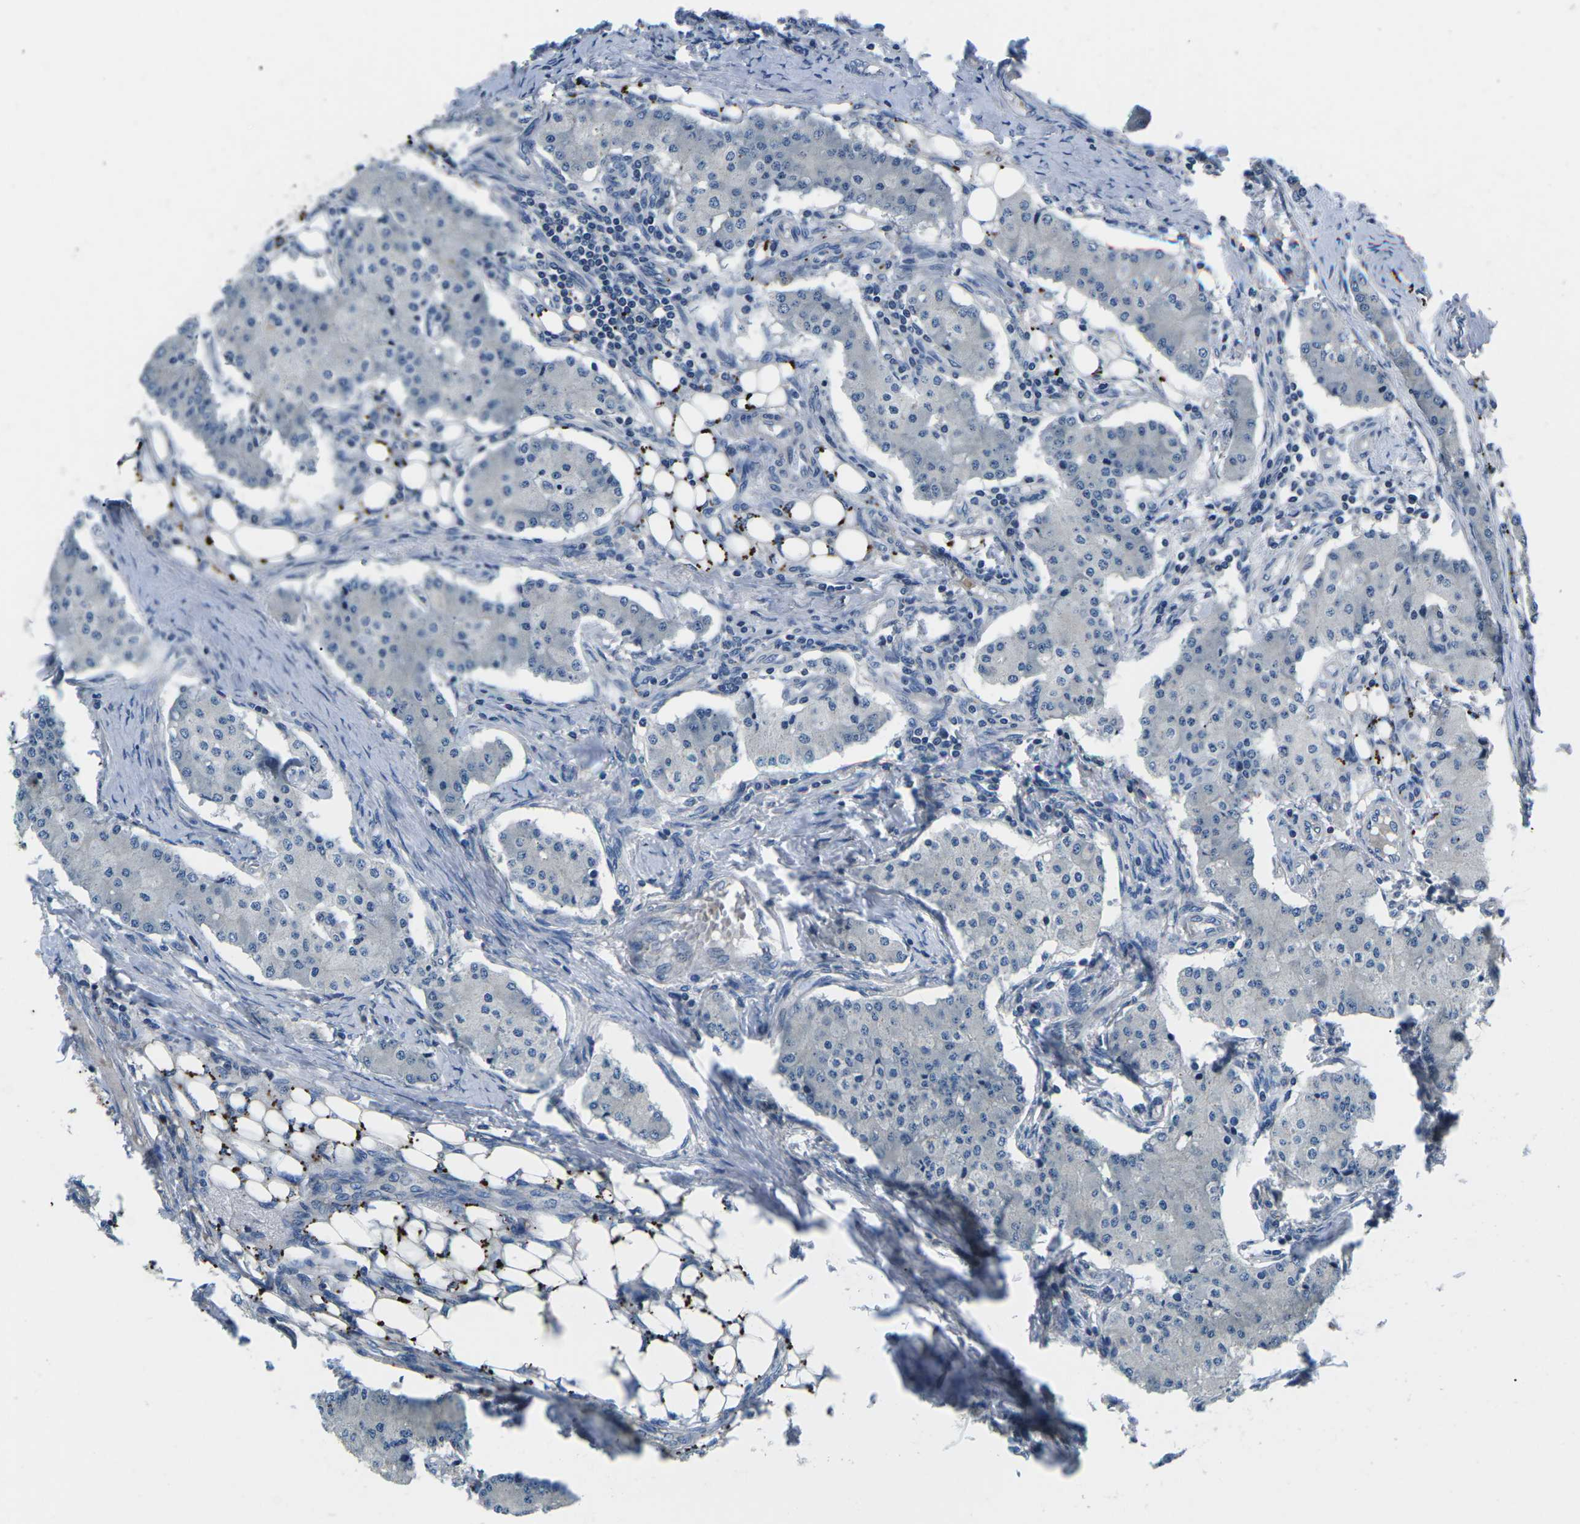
{"staining": {"intensity": "negative", "quantity": "none", "location": "none"}, "tissue": "carcinoid", "cell_type": "Tumor cells", "image_type": "cancer", "snomed": [{"axis": "morphology", "description": "Carcinoid, malignant, NOS"}, {"axis": "topography", "description": "Colon"}], "caption": "An image of carcinoid stained for a protein shows no brown staining in tumor cells. (Brightfield microscopy of DAB immunohistochemistry at high magnification).", "gene": "PDCD6IP", "patient": {"sex": "female", "age": 52}}